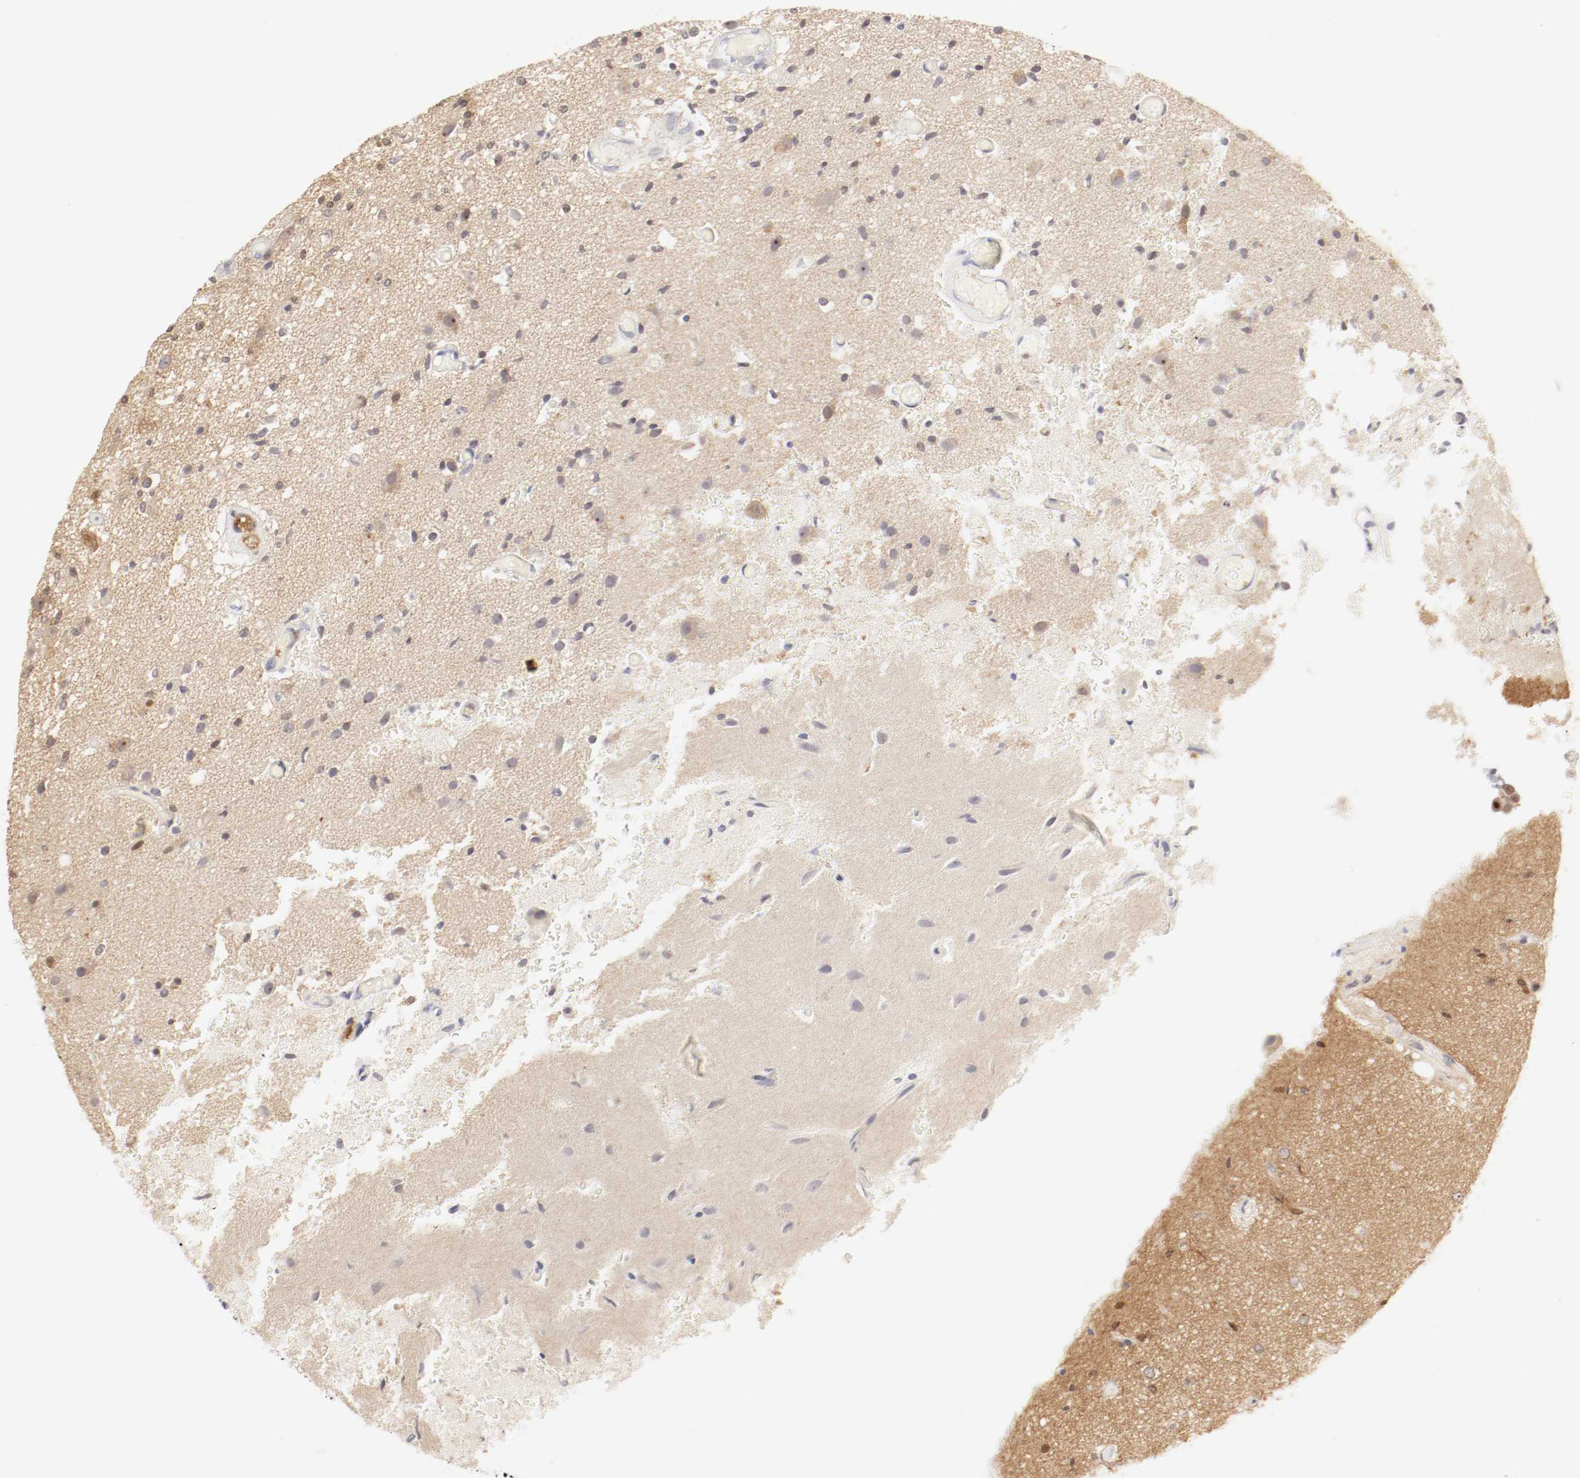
{"staining": {"intensity": "weak", "quantity": "<25%", "location": "cytoplasmic/membranous,nuclear"}, "tissue": "glioma", "cell_type": "Tumor cells", "image_type": "cancer", "snomed": [{"axis": "morphology", "description": "Normal tissue, NOS"}, {"axis": "morphology", "description": "Glioma, malignant, High grade"}, {"axis": "topography", "description": "Cerebral cortex"}], "caption": "A micrograph of glioma stained for a protein displays no brown staining in tumor cells.", "gene": "KIF2A", "patient": {"sex": "male", "age": 77}}